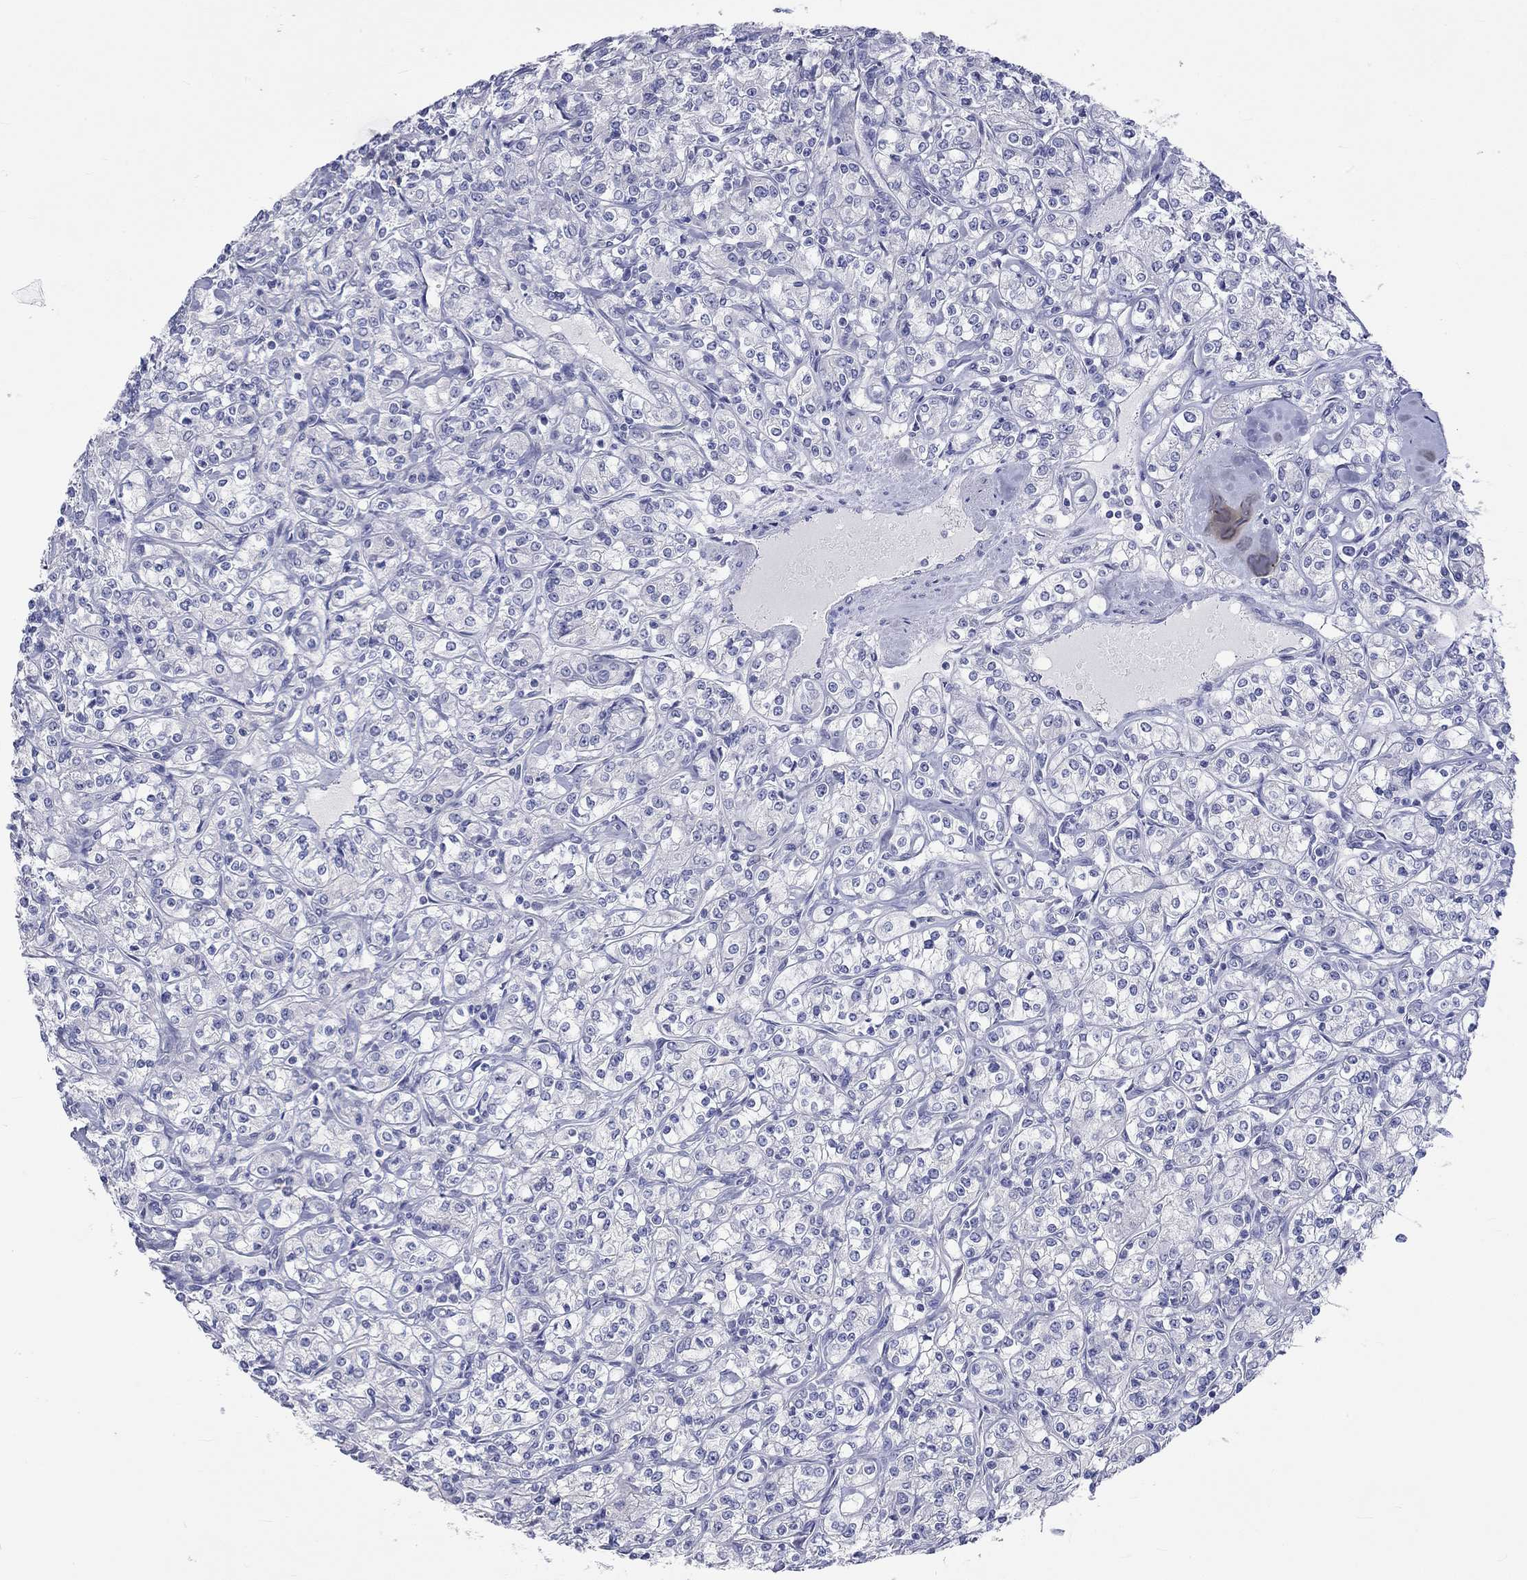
{"staining": {"intensity": "negative", "quantity": "none", "location": "none"}, "tissue": "renal cancer", "cell_type": "Tumor cells", "image_type": "cancer", "snomed": [{"axis": "morphology", "description": "Adenocarcinoma, NOS"}, {"axis": "topography", "description": "Kidney"}], "caption": "This is an immunohistochemistry image of renal cancer. There is no expression in tumor cells.", "gene": "CERS1", "patient": {"sex": "male", "age": 77}}